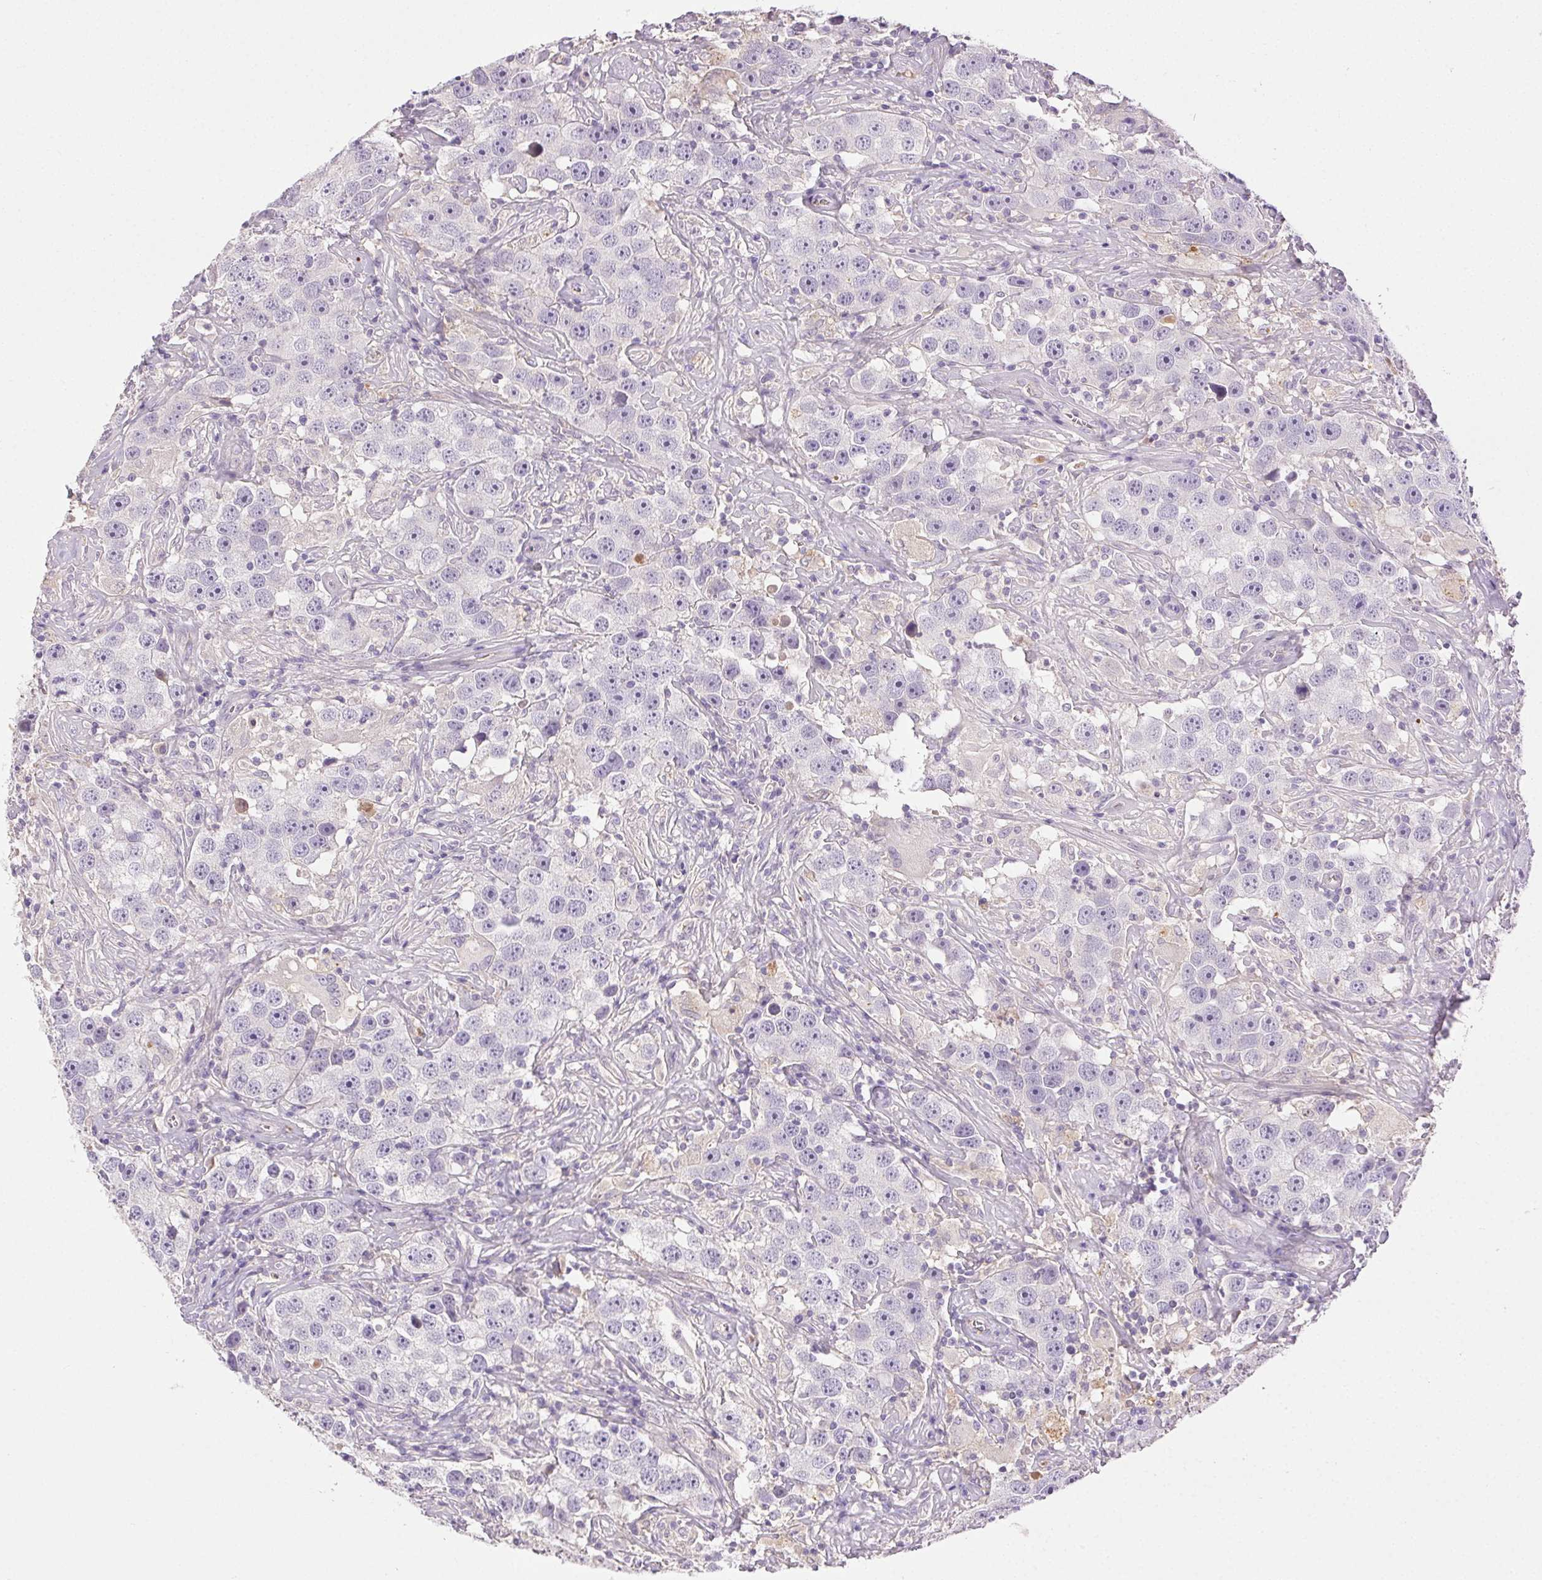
{"staining": {"intensity": "negative", "quantity": "none", "location": "none"}, "tissue": "testis cancer", "cell_type": "Tumor cells", "image_type": "cancer", "snomed": [{"axis": "morphology", "description": "Seminoma, NOS"}, {"axis": "topography", "description": "Testis"}], "caption": "The image reveals no significant positivity in tumor cells of testis cancer (seminoma). (Immunohistochemistry (ihc), brightfield microscopy, high magnification).", "gene": "BPIFB2", "patient": {"sex": "male", "age": 49}}